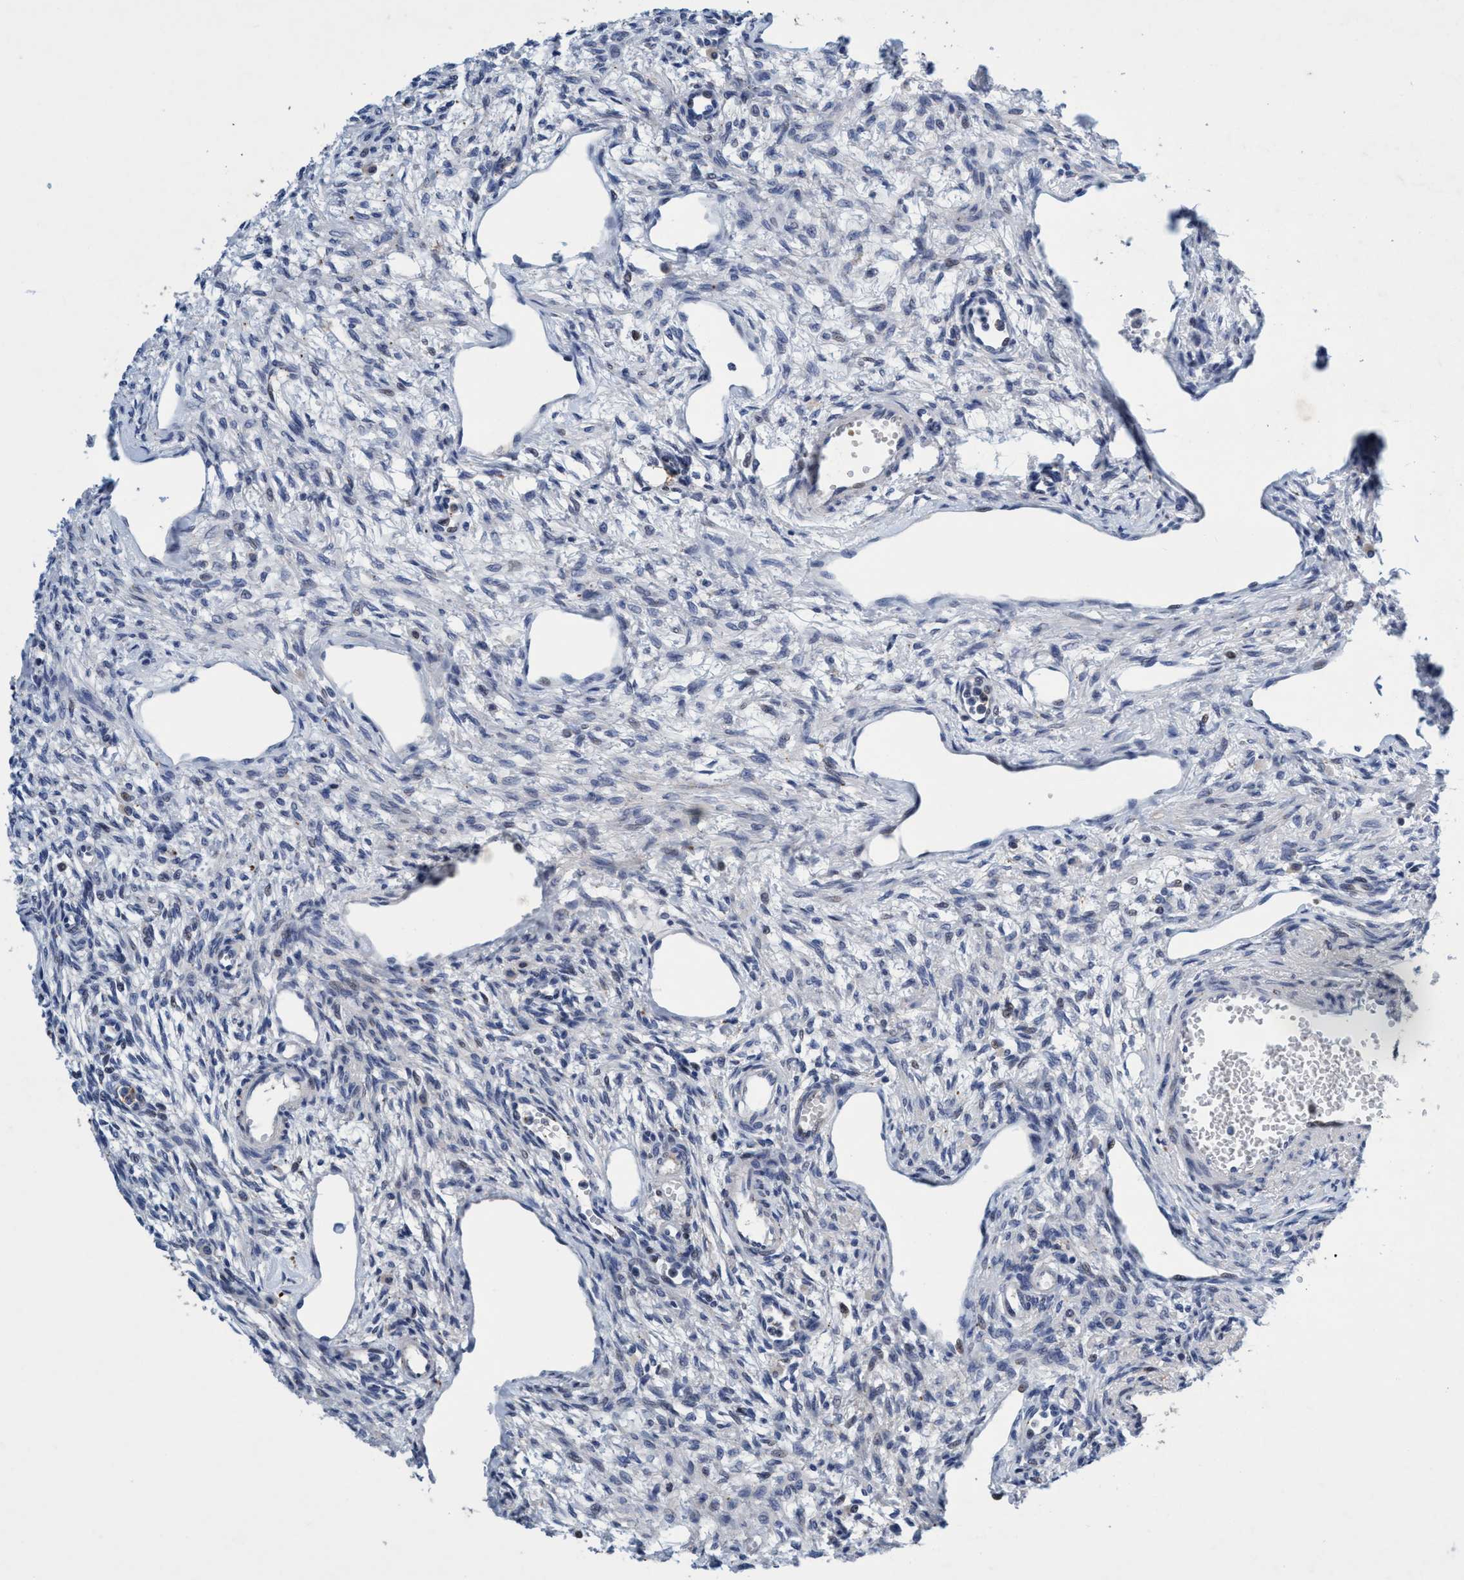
{"staining": {"intensity": "negative", "quantity": "none", "location": "none"}, "tissue": "ovary", "cell_type": "Follicle cells", "image_type": "normal", "snomed": [{"axis": "morphology", "description": "Normal tissue, NOS"}, {"axis": "topography", "description": "Ovary"}], "caption": "There is no significant expression in follicle cells of ovary. Nuclei are stained in blue.", "gene": "GRB14", "patient": {"sex": "female", "age": 33}}